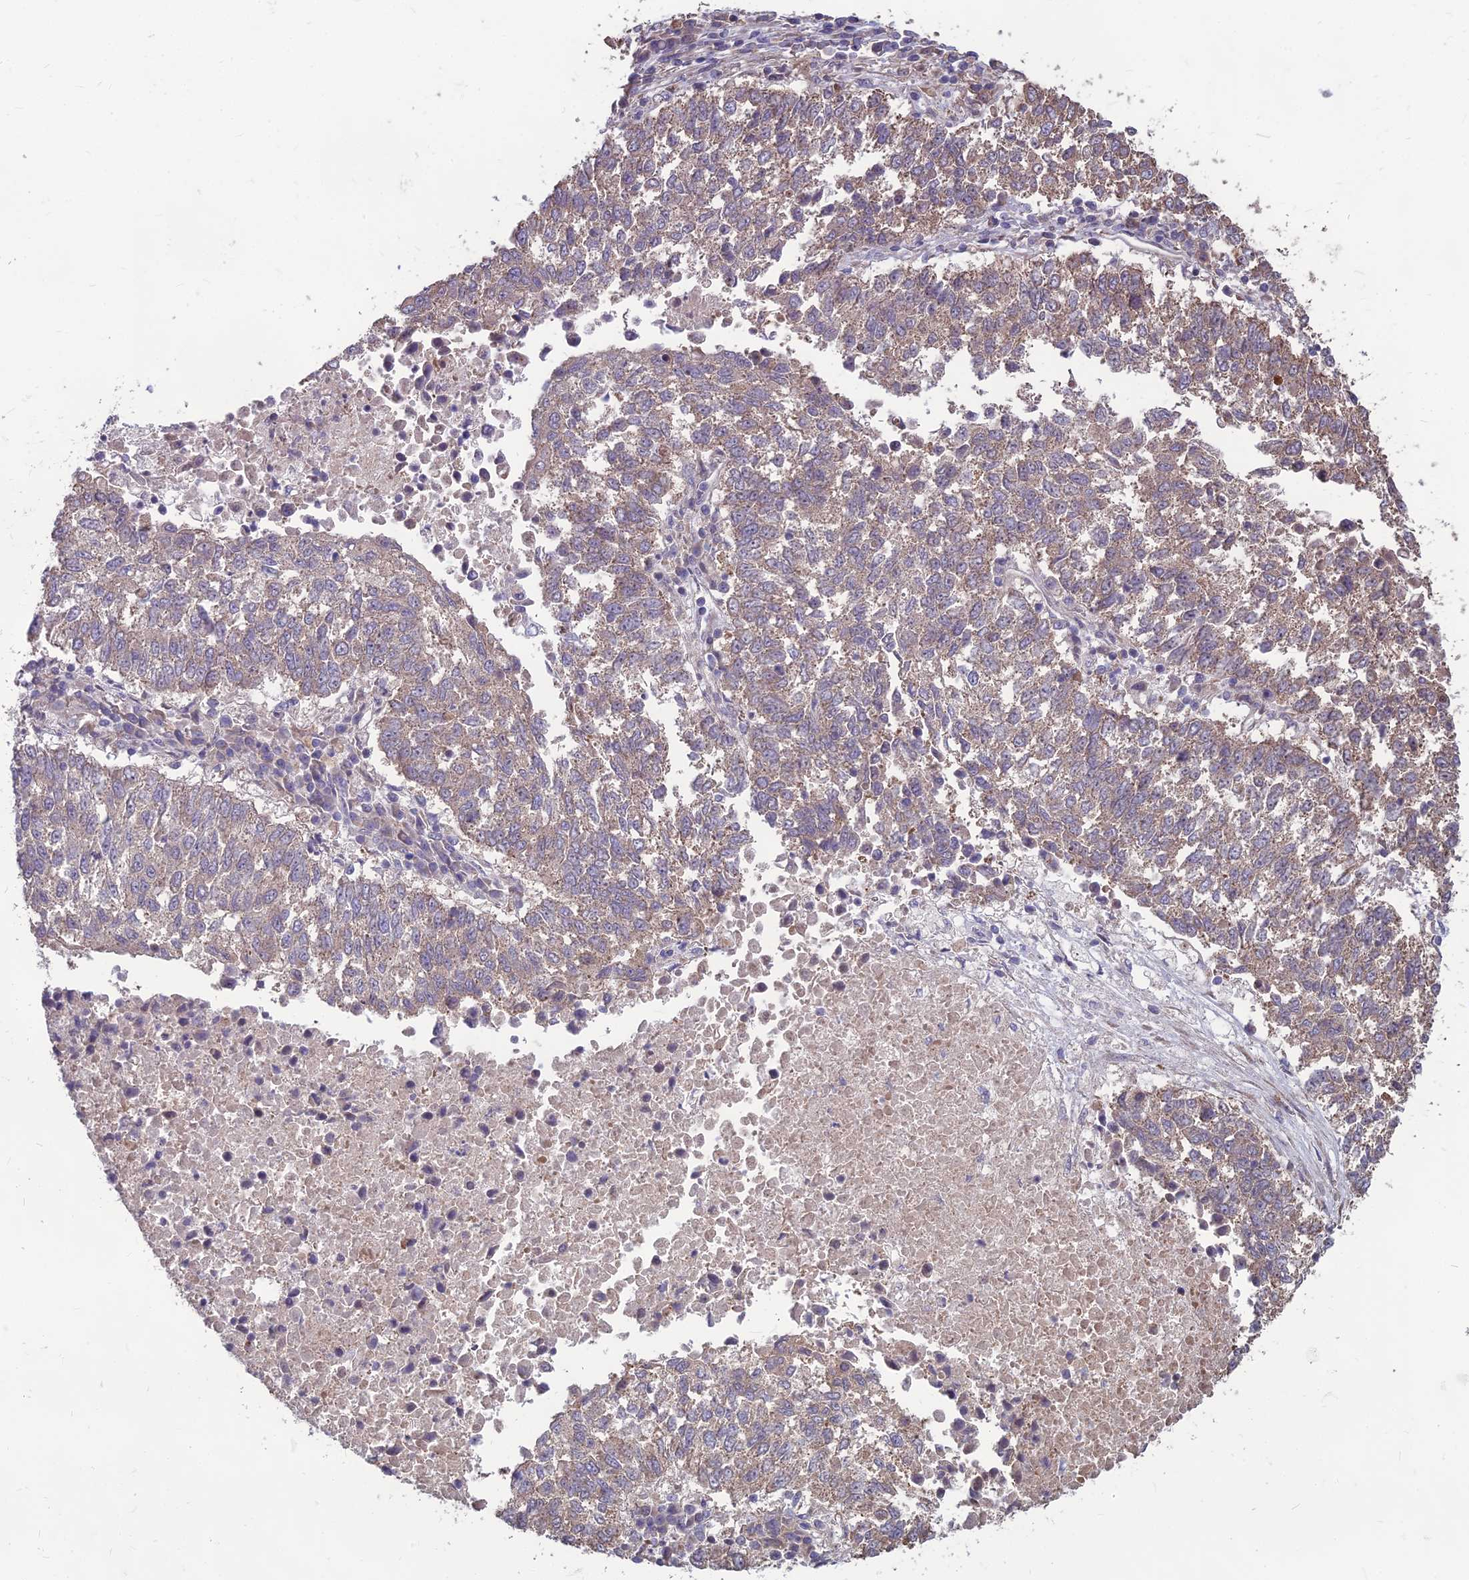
{"staining": {"intensity": "weak", "quantity": "25%-75%", "location": "cytoplasmic/membranous"}, "tissue": "lung cancer", "cell_type": "Tumor cells", "image_type": "cancer", "snomed": [{"axis": "morphology", "description": "Squamous cell carcinoma, NOS"}, {"axis": "topography", "description": "Lung"}], "caption": "Protein expression by immunohistochemistry demonstrates weak cytoplasmic/membranous staining in about 25%-75% of tumor cells in lung cancer. Ihc stains the protein in brown and the nuclei are stained blue.", "gene": "LSM6", "patient": {"sex": "male", "age": 73}}